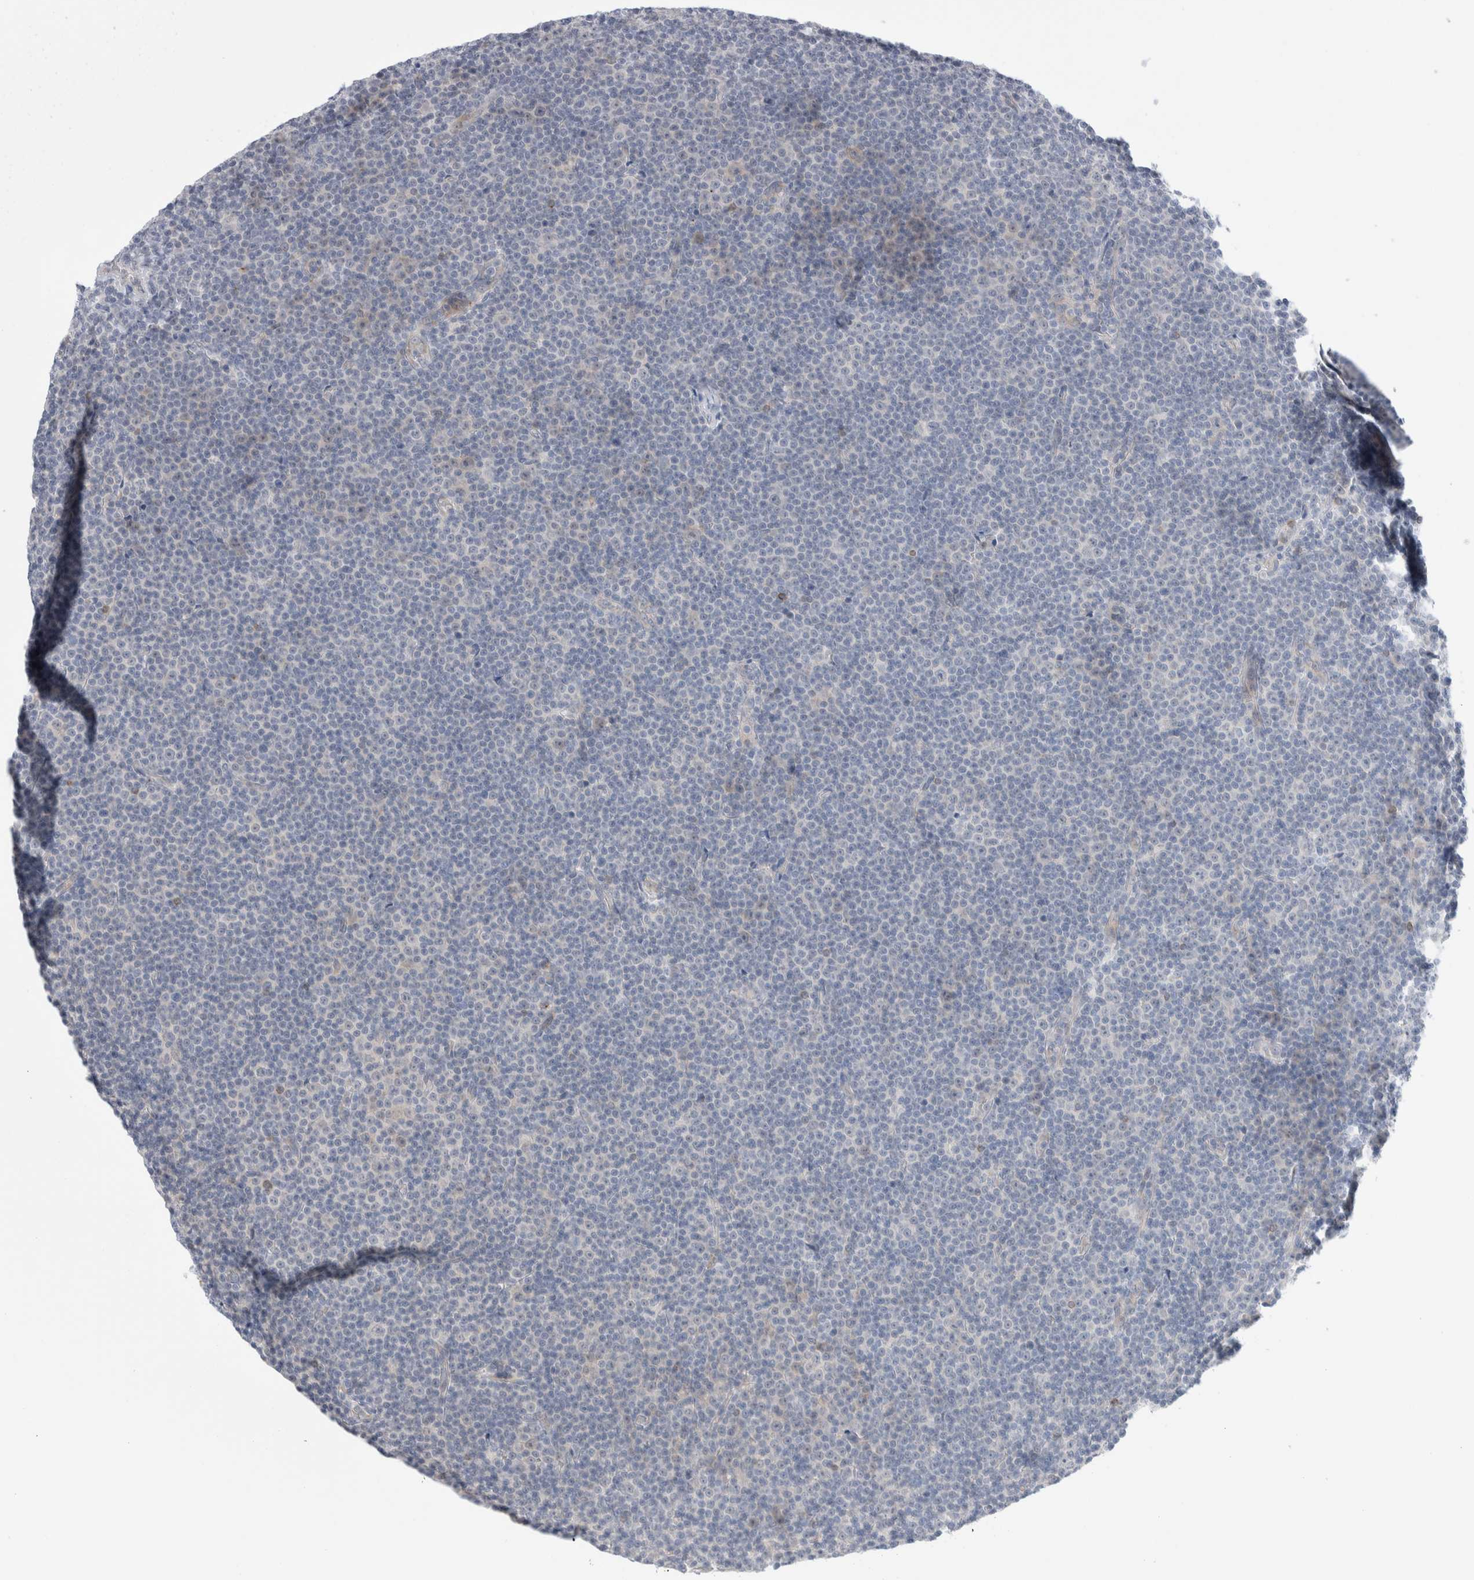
{"staining": {"intensity": "negative", "quantity": "none", "location": "none"}, "tissue": "lymphoma", "cell_type": "Tumor cells", "image_type": "cancer", "snomed": [{"axis": "morphology", "description": "Malignant lymphoma, non-Hodgkin's type, Low grade"}, {"axis": "topography", "description": "Lymph node"}], "caption": "Immunohistochemistry histopathology image of neoplastic tissue: human lymphoma stained with DAB (3,3'-diaminobenzidine) displays no significant protein expression in tumor cells.", "gene": "C1orf112", "patient": {"sex": "female", "age": 67}}